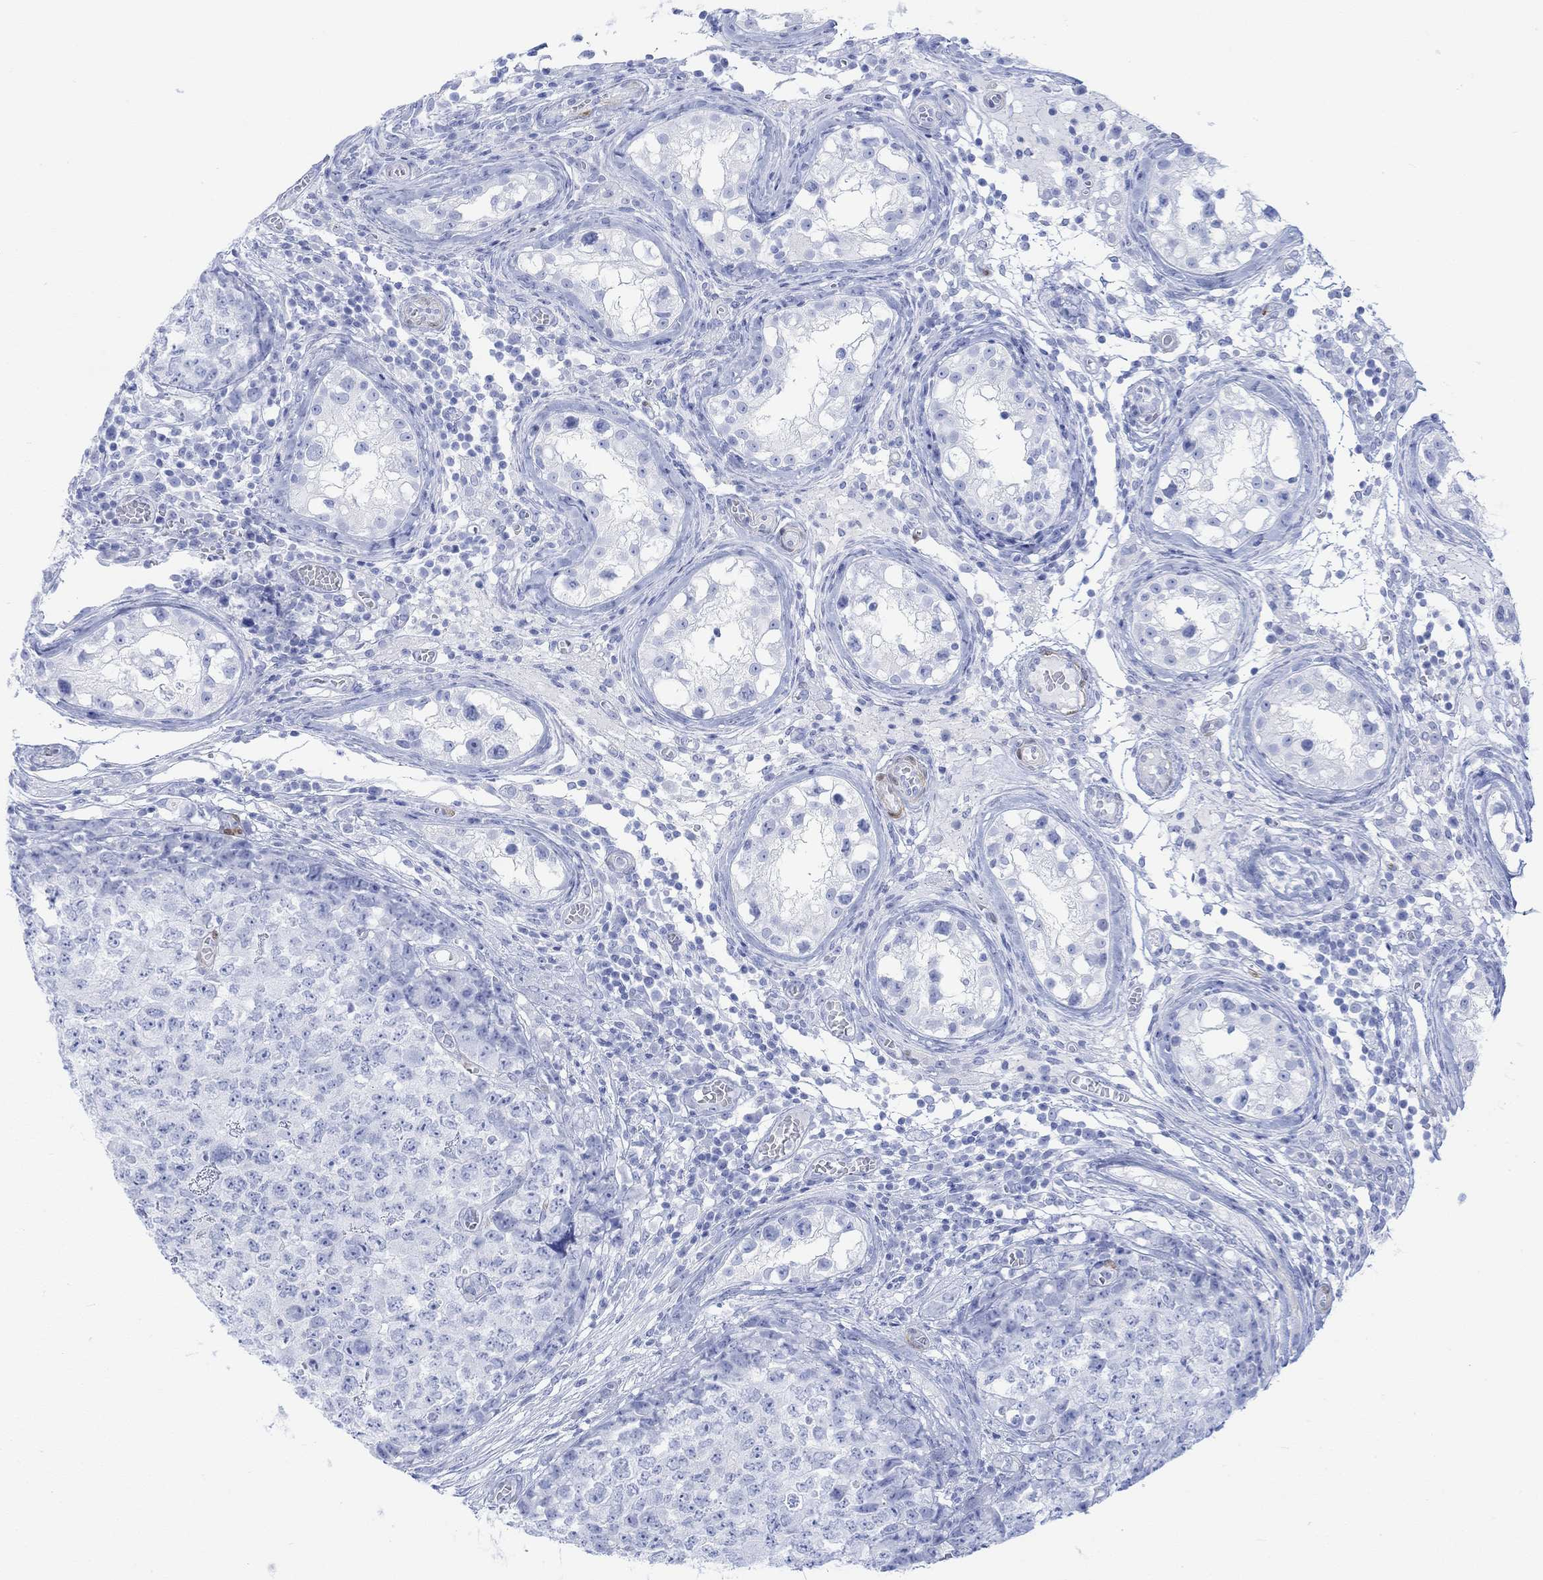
{"staining": {"intensity": "negative", "quantity": "none", "location": "none"}, "tissue": "testis cancer", "cell_type": "Tumor cells", "image_type": "cancer", "snomed": [{"axis": "morphology", "description": "Carcinoma, Embryonal, NOS"}, {"axis": "topography", "description": "Testis"}], "caption": "This is an IHC image of human testis embryonal carcinoma. There is no staining in tumor cells.", "gene": "TPPP3", "patient": {"sex": "male", "age": 23}}